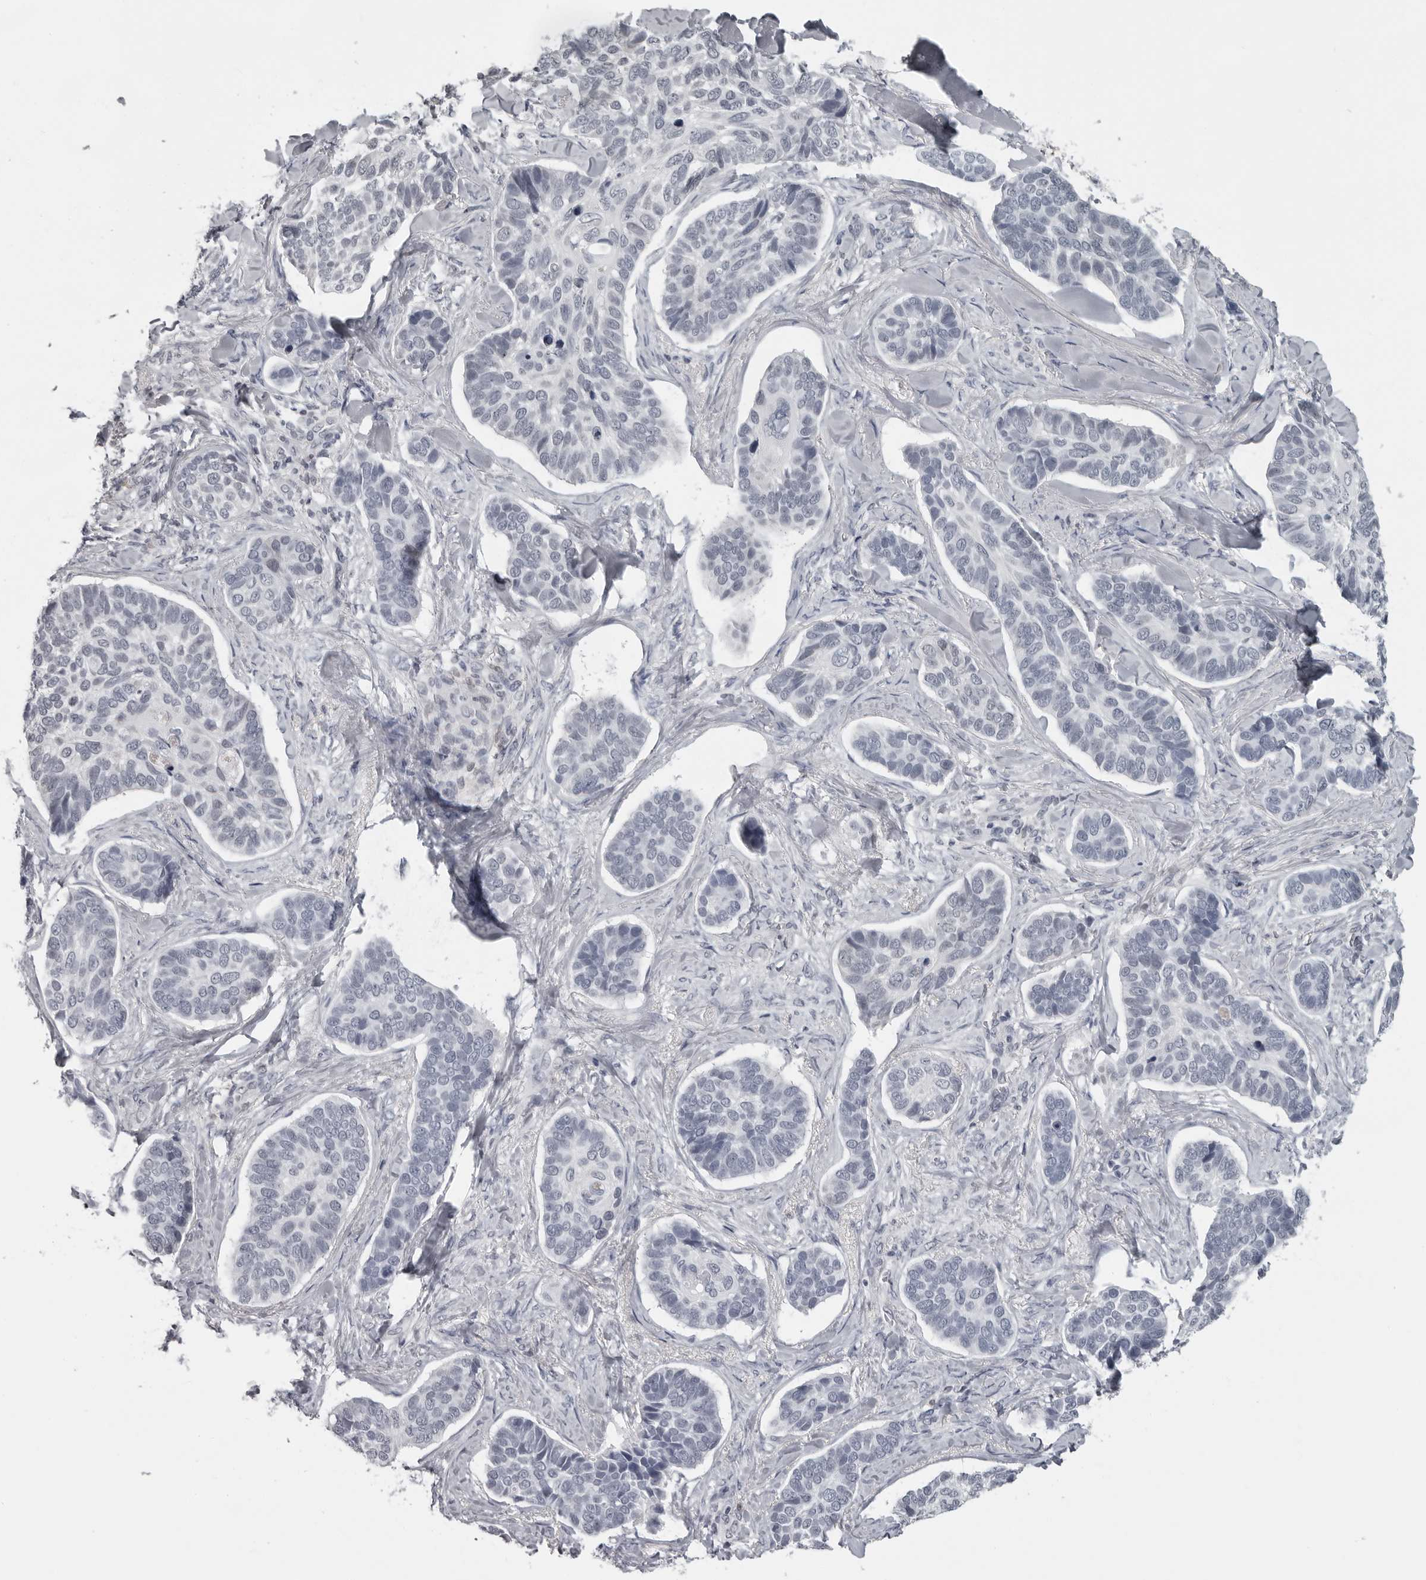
{"staining": {"intensity": "negative", "quantity": "none", "location": "none"}, "tissue": "skin cancer", "cell_type": "Tumor cells", "image_type": "cancer", "snomed": [{"axis": "morphology", "description": "Basal cell carcinoma"}, {"axis": "topography", "description": "Skin"}], "caption": "High magnification brightfield microscopy of skin cancer (basal cell carcinoma) stained with DAB (brown) and counterstained with hematoxylin (blue): tumor cells show no significant positivity.", "gene": "LZIC", "patient": {"sex": "male", "age": 62}}